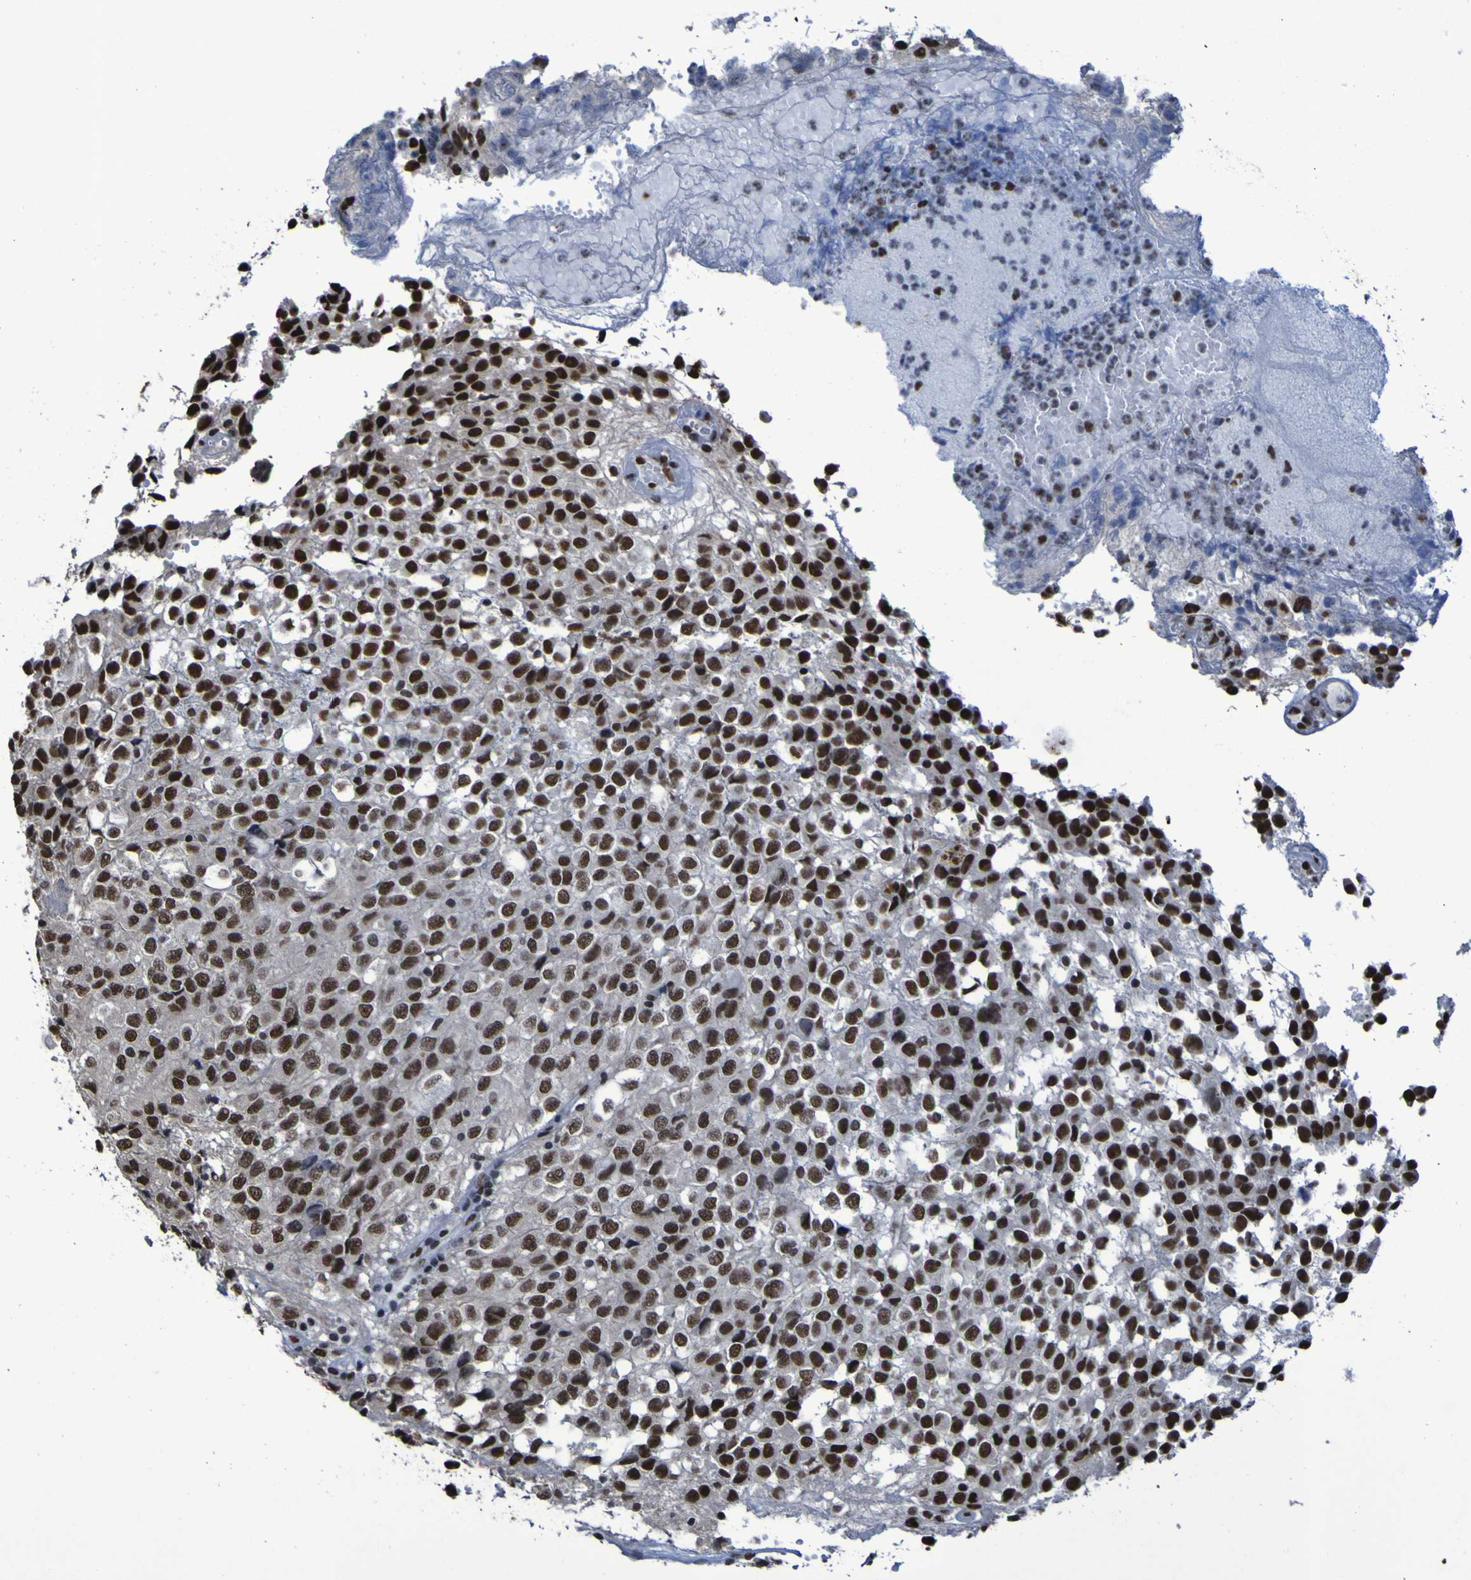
{"staining": {"intensity": "strong", "quantity": ">75%", "location": "nuclear"}, "tissue": "glioma", "cell_type": "Tumor cells", "image_type": "cancer", "snomed": [{"axis": "morphology", "description": "Glioma, malignant, High grade"}, {"axis": "topography", "description": "Brain"}], "caption": "The micrograph exhibits immunohistochemical staining of malignant high-grade glioma. There is strong nuclear positivity is seen in approximately >75% of tumor cells.", "gene": "HNRNPR", "patient": {"sex": "male", "age": 32}}